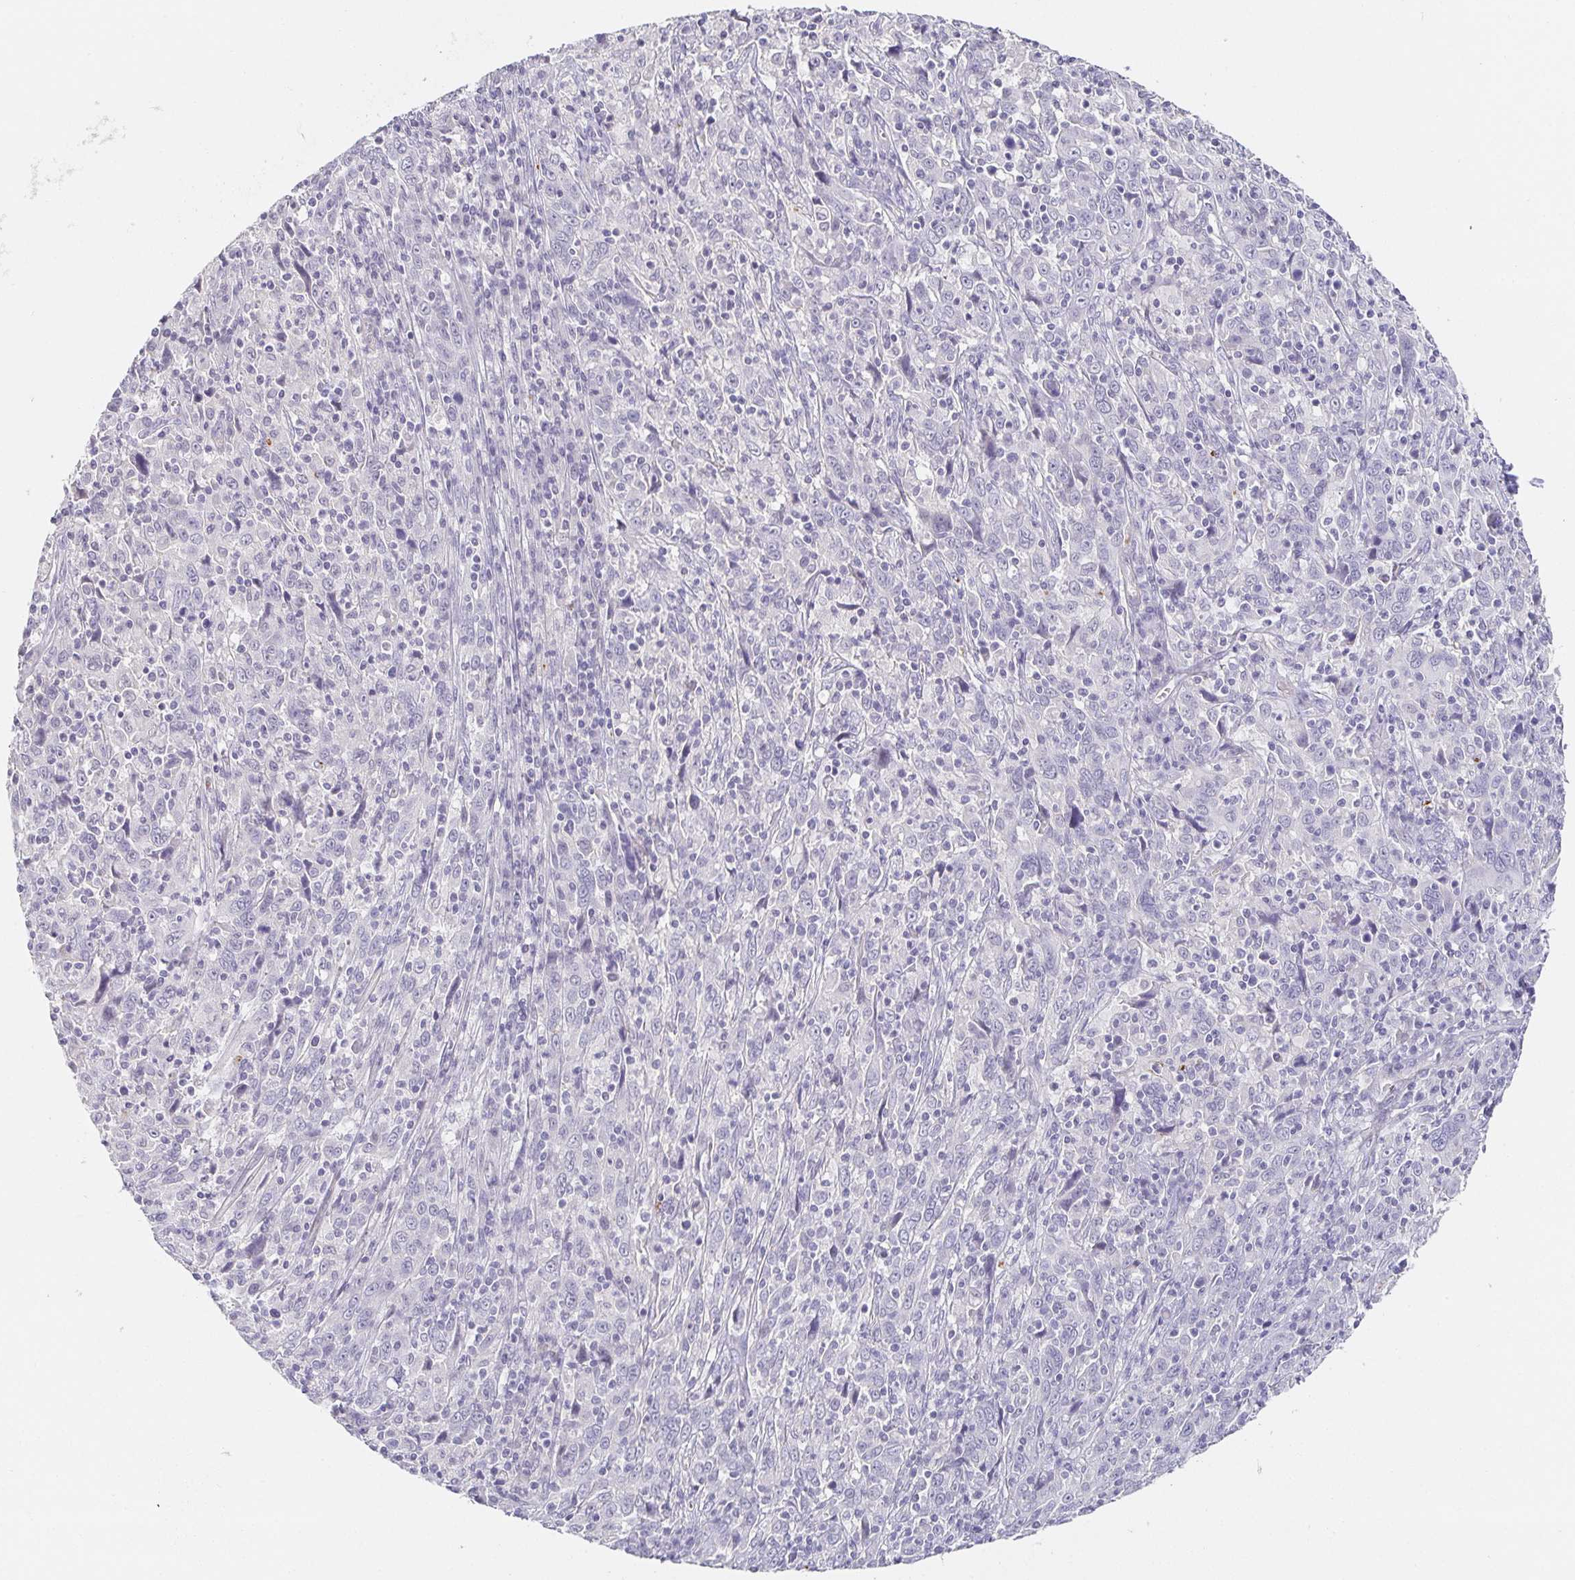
{"staining": {"intensity": "negative", "quantity": "none", "location": "none"}, "tissue": "cervical cancer", "cell_type": "Tumor cells", "image_type": "cancer", "snomed": [{"axis": "morphology", "description": "Squamous cell carcinoma, NOS"}, {"axis": "topography", "description": "Cervix"}], "caption": "Tumor cells are negative for protein expression in human squamous cell carcinoma (cervical).", "gene": "PDX1", "patient": {"sex": "female", "age": 46}}